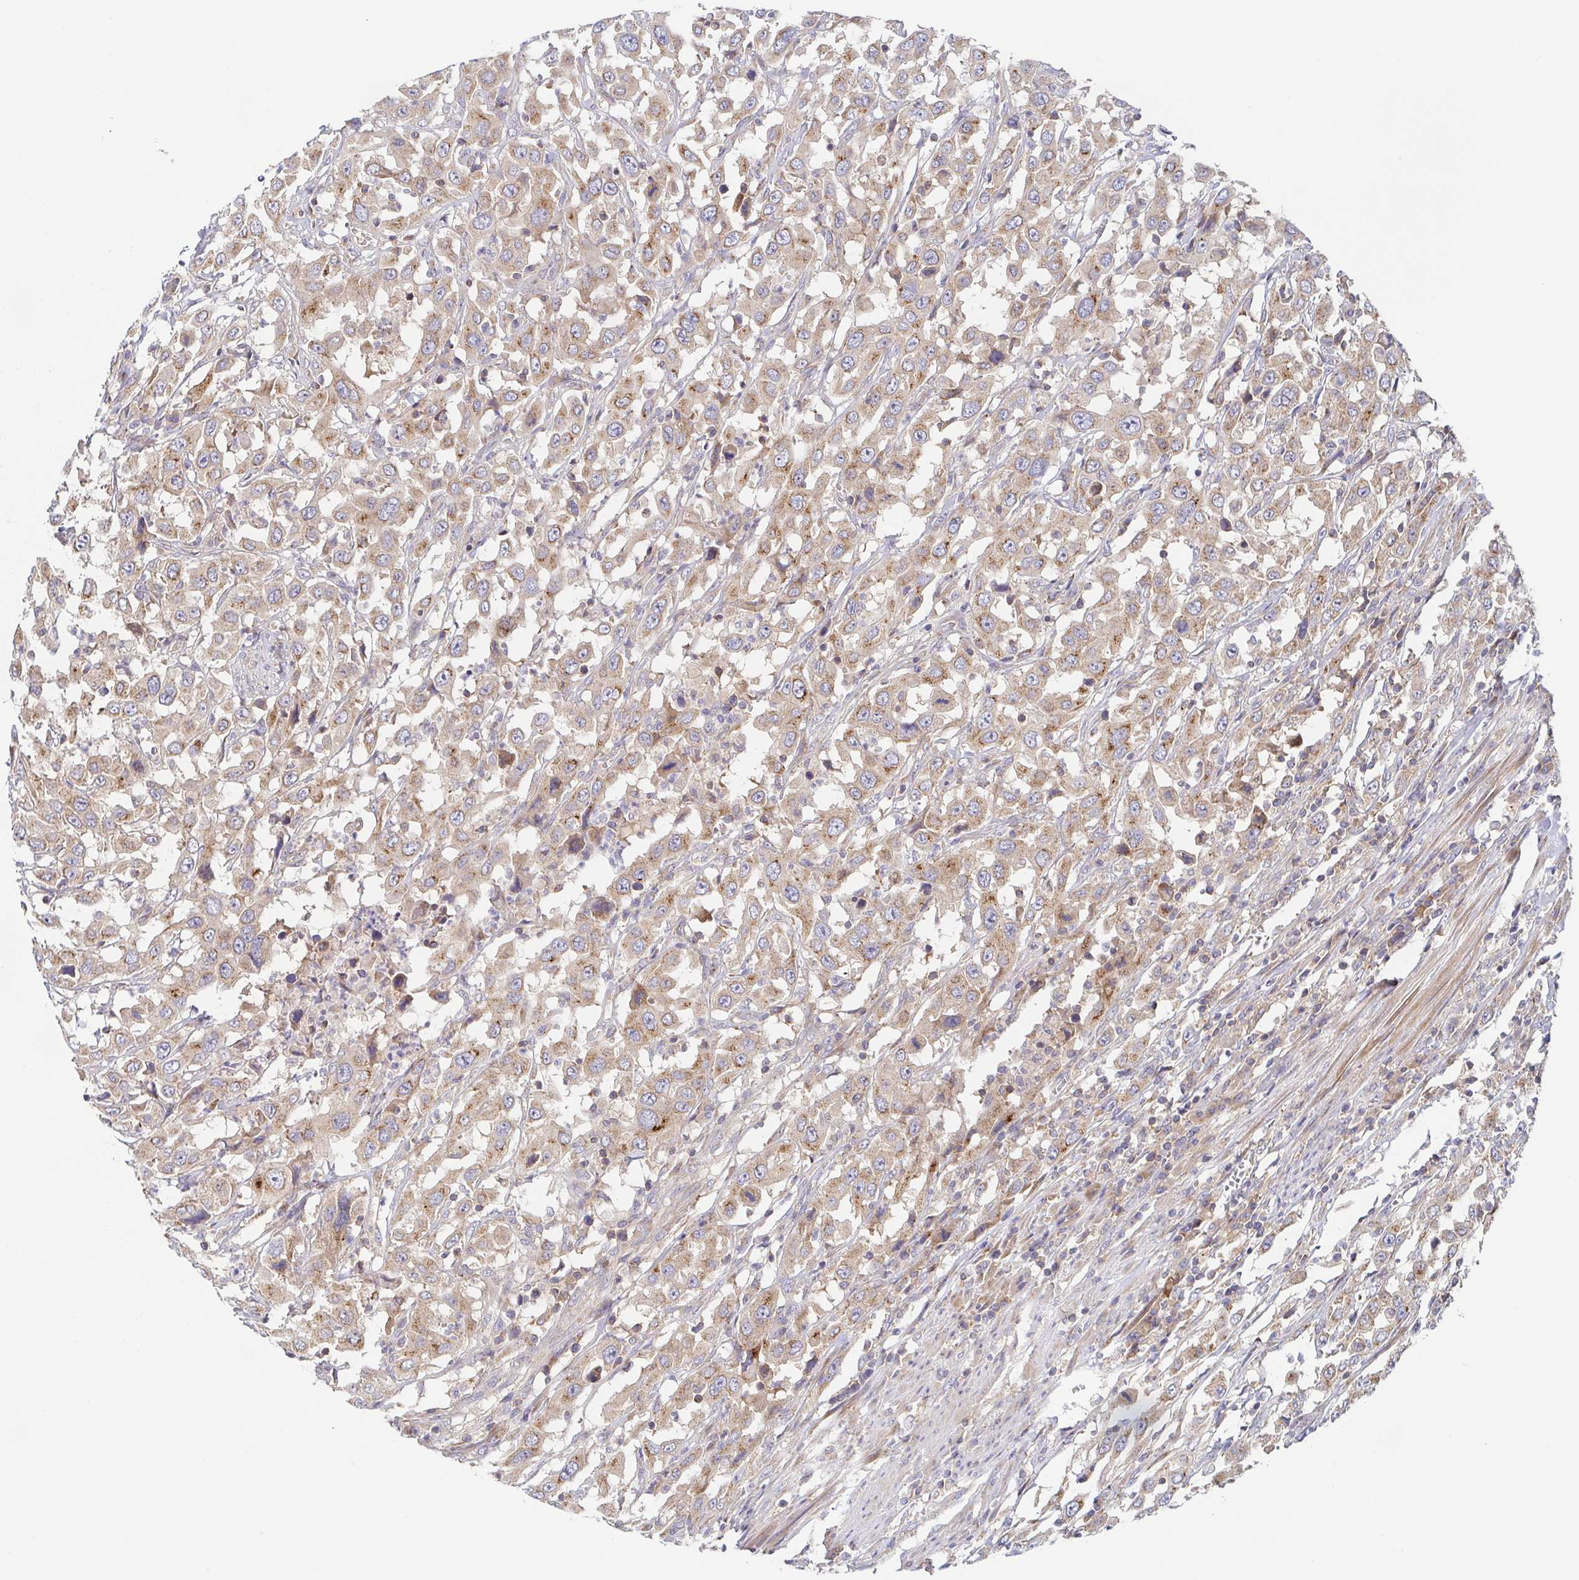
{"staining": {"intensity": "weak", "quantity": ">75%", "location": "cytoplasmic/membranous"}, "tissue": "urothelial cancer", "cell_type": "Tumor cells", "image_type": "cancer", "snomed": [{"axis": "morphology", "description": "Urothelial carcinoma, High grade"}, {"axis": "topography", "description": "Urinary bladder"}], "caption": "Immunohistochemical staining of urothelial carcinoma (high-grade) demonstrates low levels of weak cytoplasmic/membranous expression in approximately >75% of tumor cells.", "gene": "TUFT1", "patient": {"sex": "male", "age": 61}}